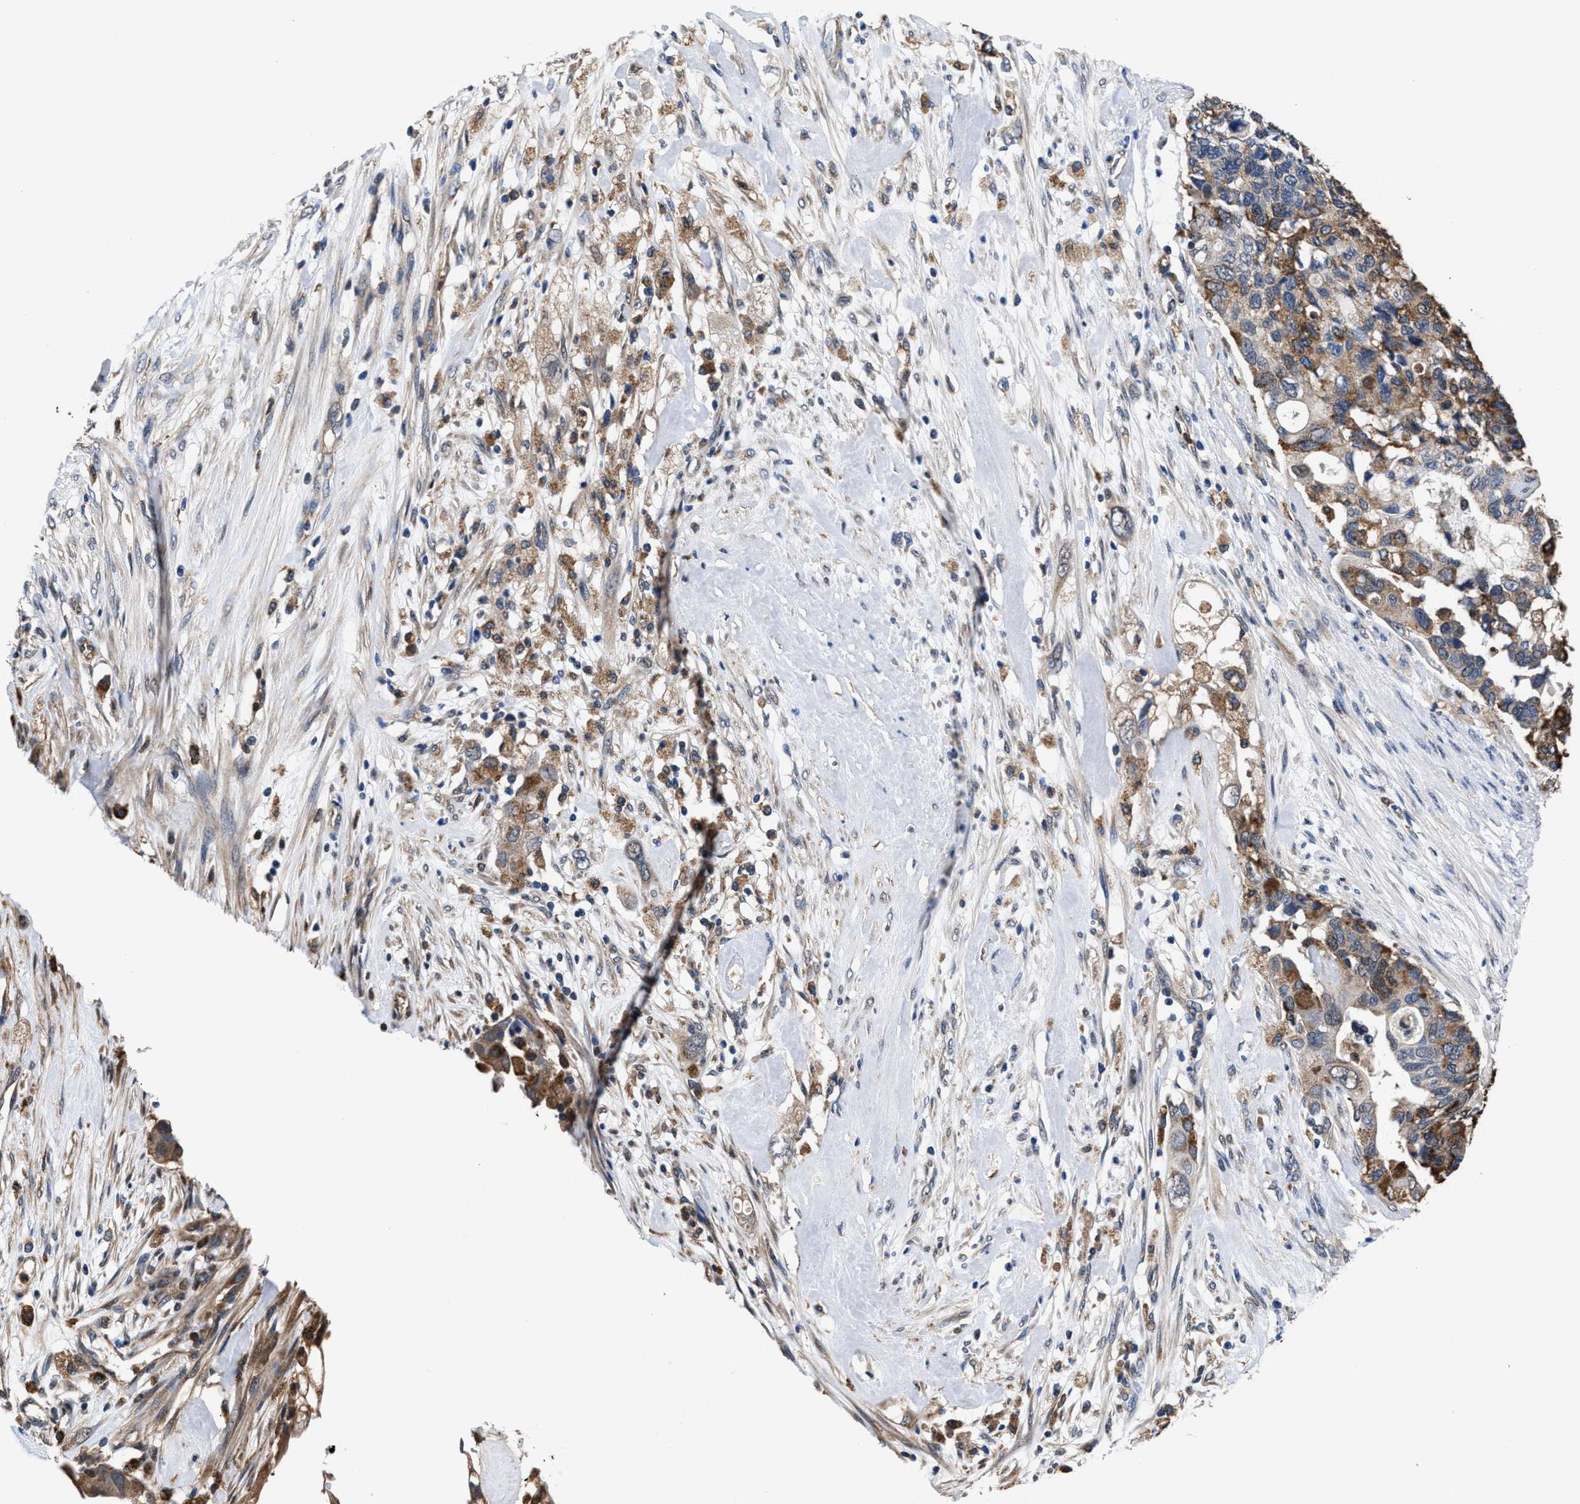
{"staining": {"intensity": "moderate", "quantity": "25%-75%", "location": "cytoplasmic/membranous"}, "tissue": "pancreatic cancer", "cell_type": "Tumor cells", "image_type": "cancer", "snomed": [{"axis": "morphology", "description": "Adenocarcinoma, NOS"}, {"axis": "topography", "description": "Pancreas"}], "caption": "Immunohistochemistry staining of pancreatic cancer, which exhibits medium levels of moderate cytoplasmic/membranous expression in approximately 25%-75% of tumor cells indicating moderate cytoplasmic/membranous protein expression. The staining was performed using DAB (brown) for protein detection and nuclei were counterstained in hematoxylin (blue).", "gene": "ACLY", "patient": {"sex": "female", "age": 56}}